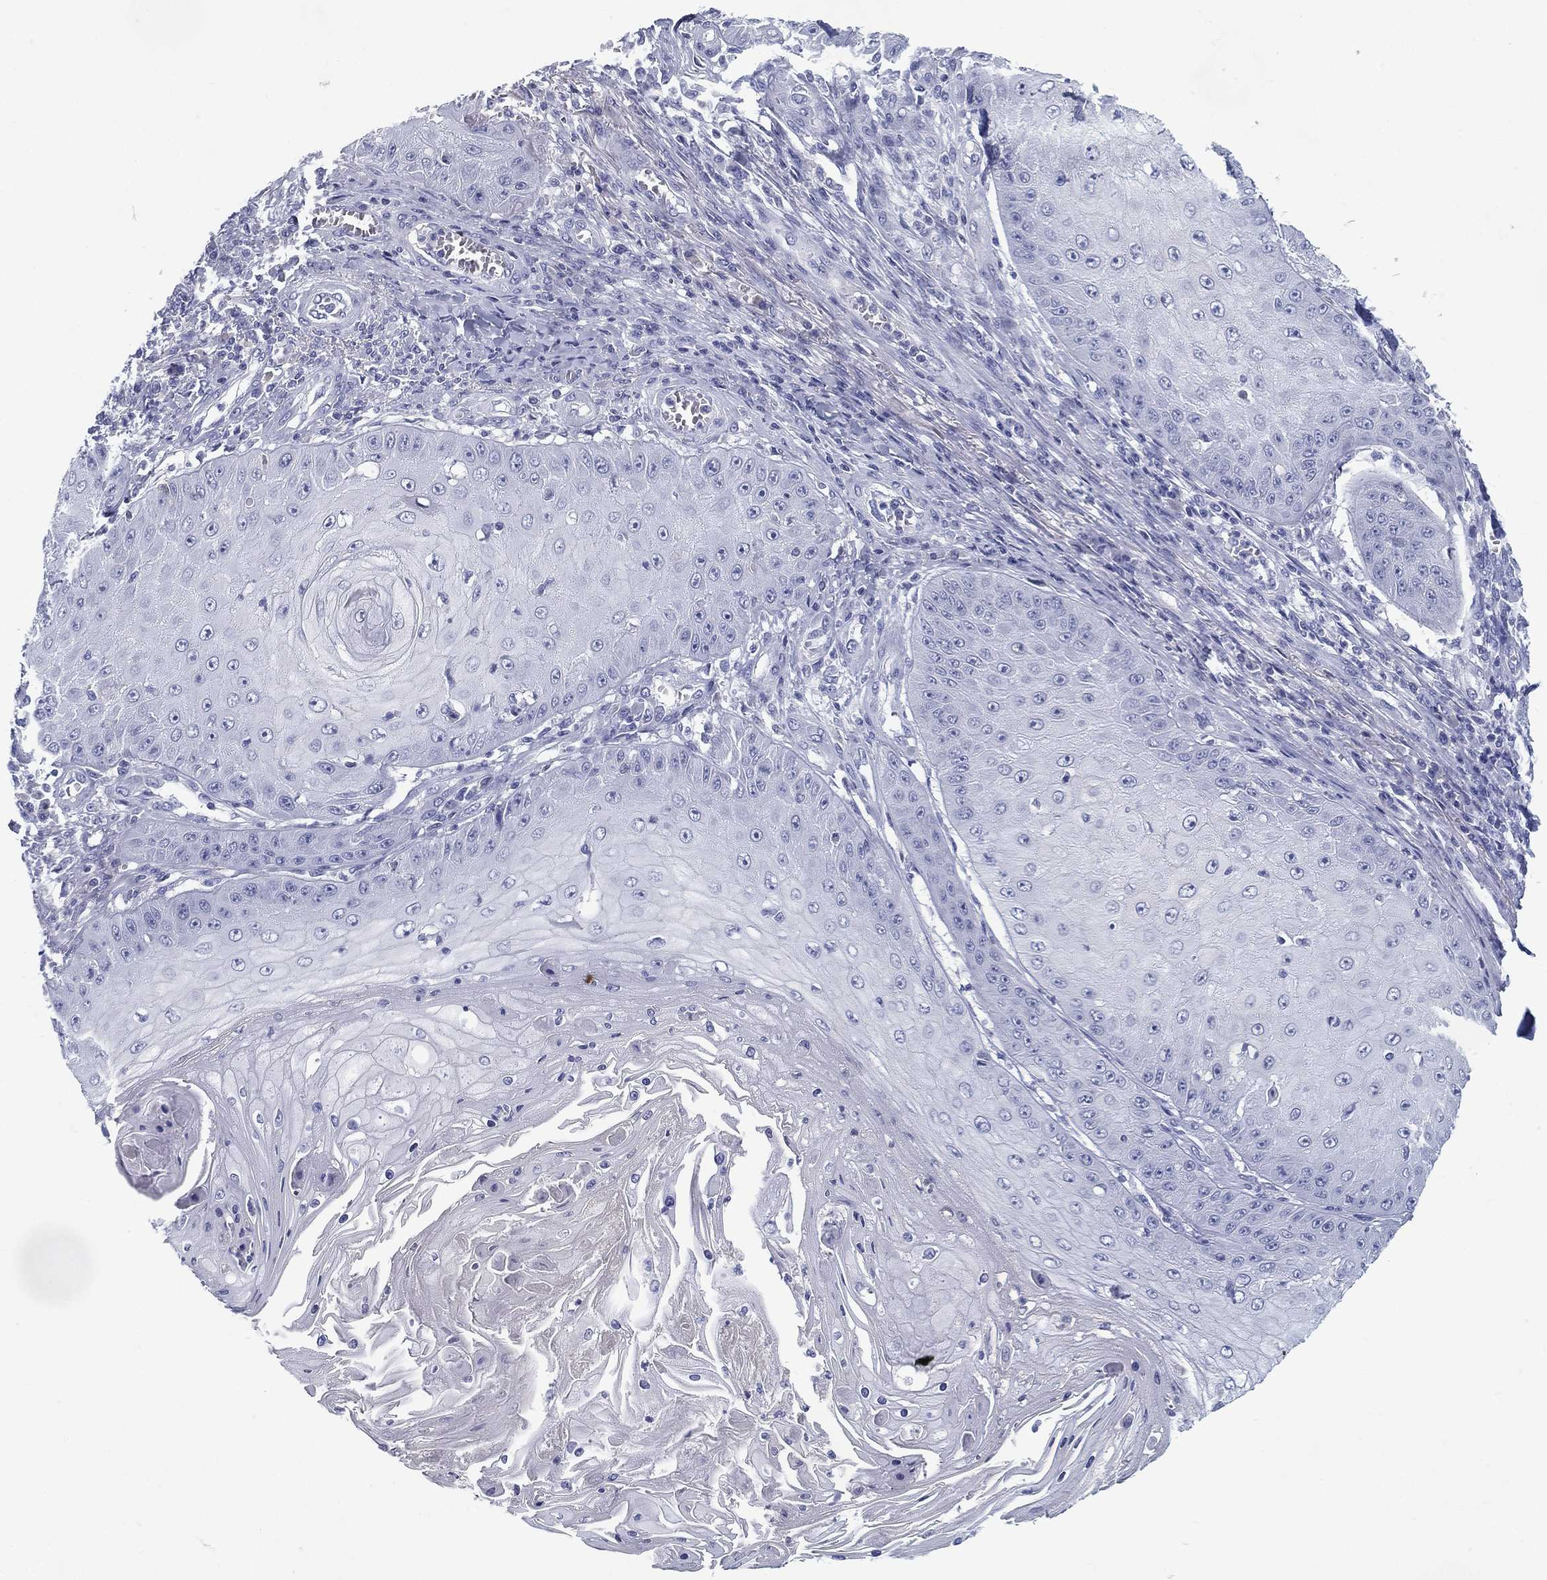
{"staining": {"intensity": "negative", "quantity": "none", "location": "none"}, "tissue": "skin cancer", "cell_type": "Tumor cells", "image_type": "cancer", "snomed": [{"axis": "morphology", "description": "Squamous cell carcinoma, NOS"}, {"axis": "topography", "description": "Skin"}], "caption": "Immunohistochemistry photomicrograph of neoplastic tissue: skin cancer stained with DAB shows no significant protein staining in tumor cells.", "gene": "RGS13", "patient": {"sex": "male", "age": 70}}